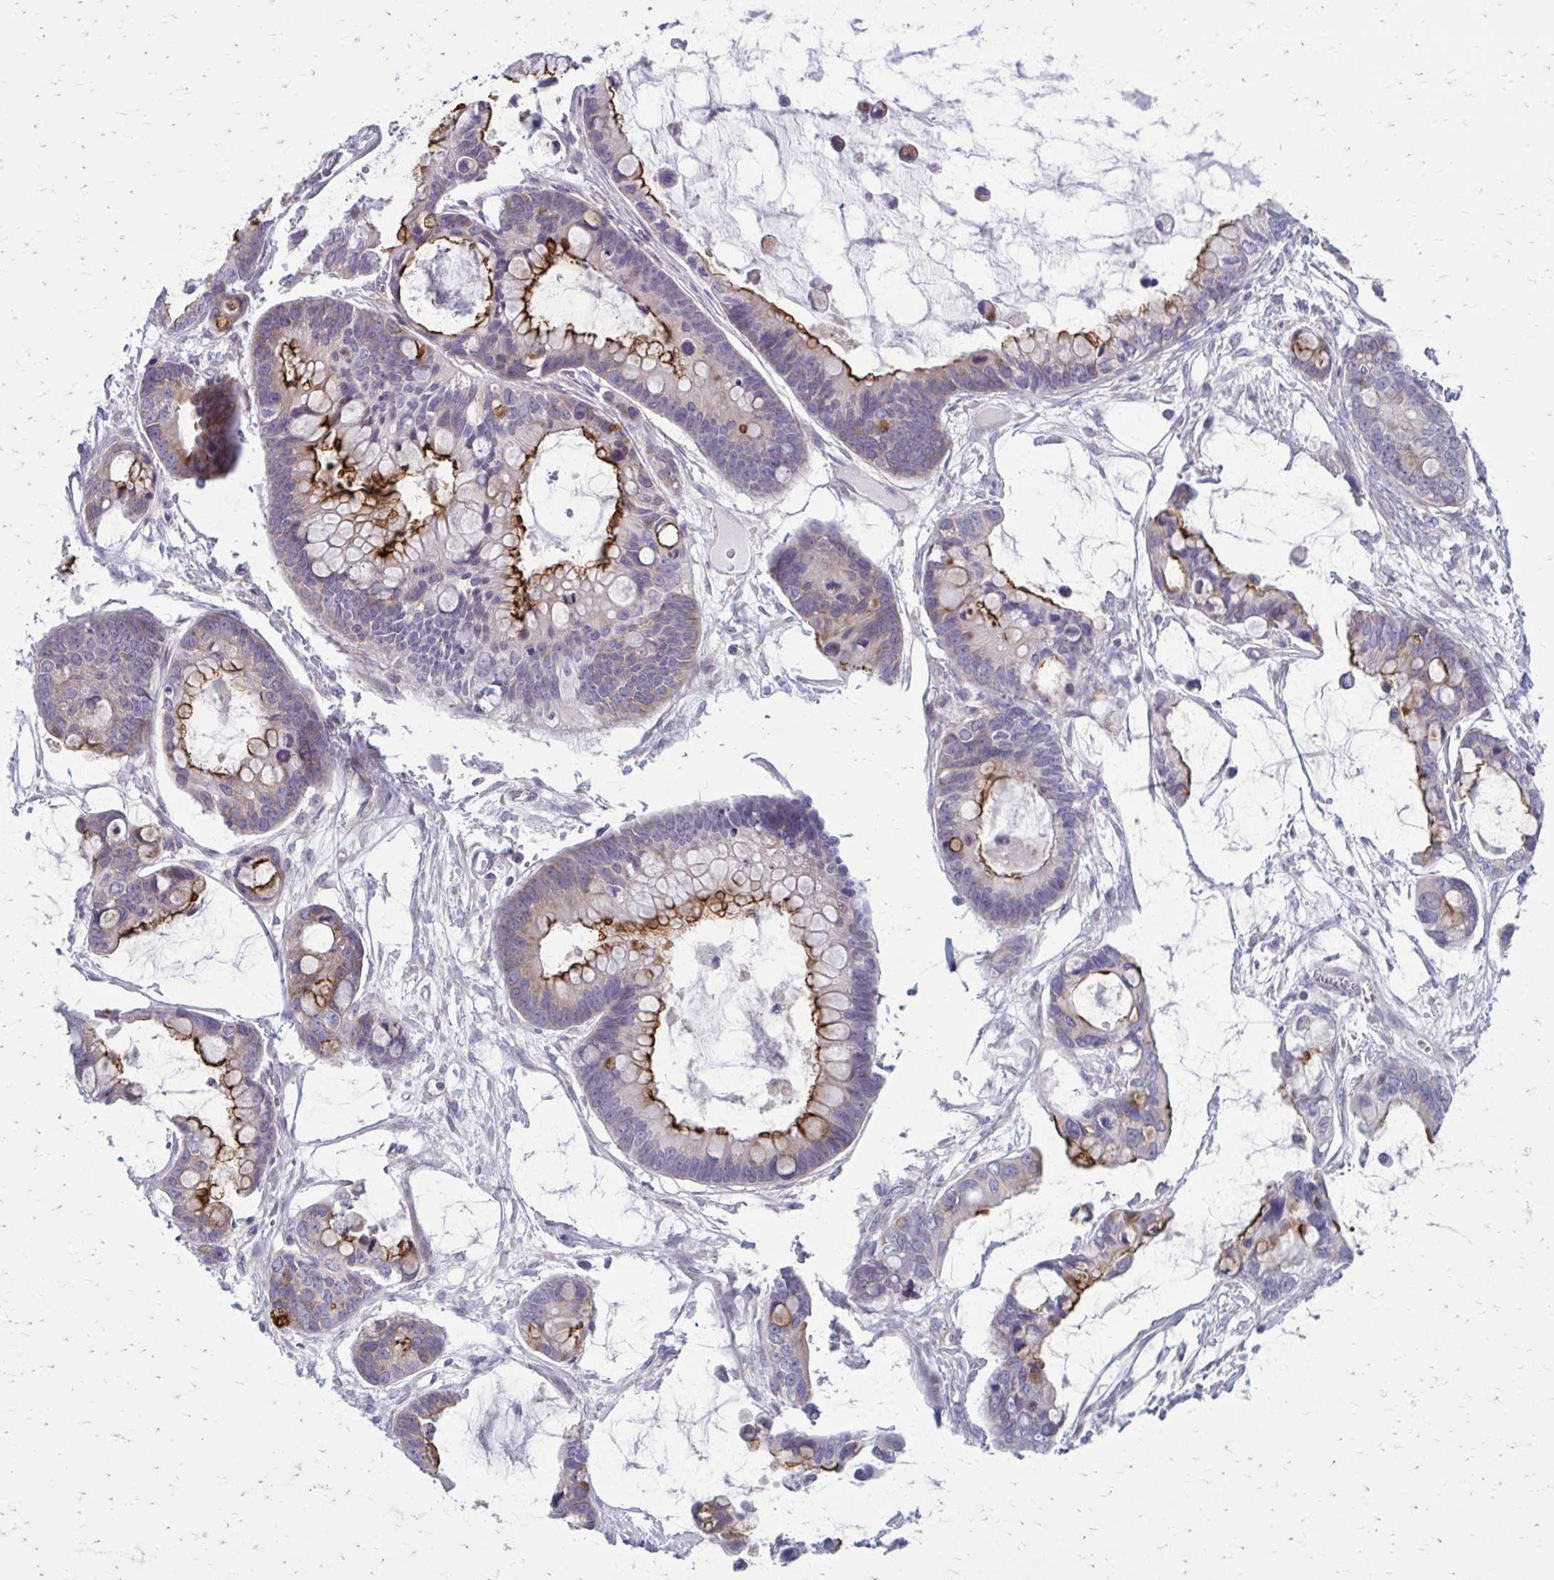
{"staining": {"intensity": "strong", "quantity": "25%-75%", "location": "cytoplasmic/membranous"}, "tissue": "ovarian cancer", "cell_type": "Tumor cells", "image_type": "cancer", "snomed": [{"axis": "morphology", "description": "Cystadenocarcinoma, mucinous, NOS"}, {"axis": "topography", "description": "Ovary"}], "caption": "Approximately 25%-75% of tumor cells in mucinous cystadenocarcinoma (ovarian) demonstrate strong cytoplasmic/membranous protein staining as visualized by brown immunohistochemical staining.", "gene": "GIGYF2", "patient": {"sex": "female", "age": 63}}